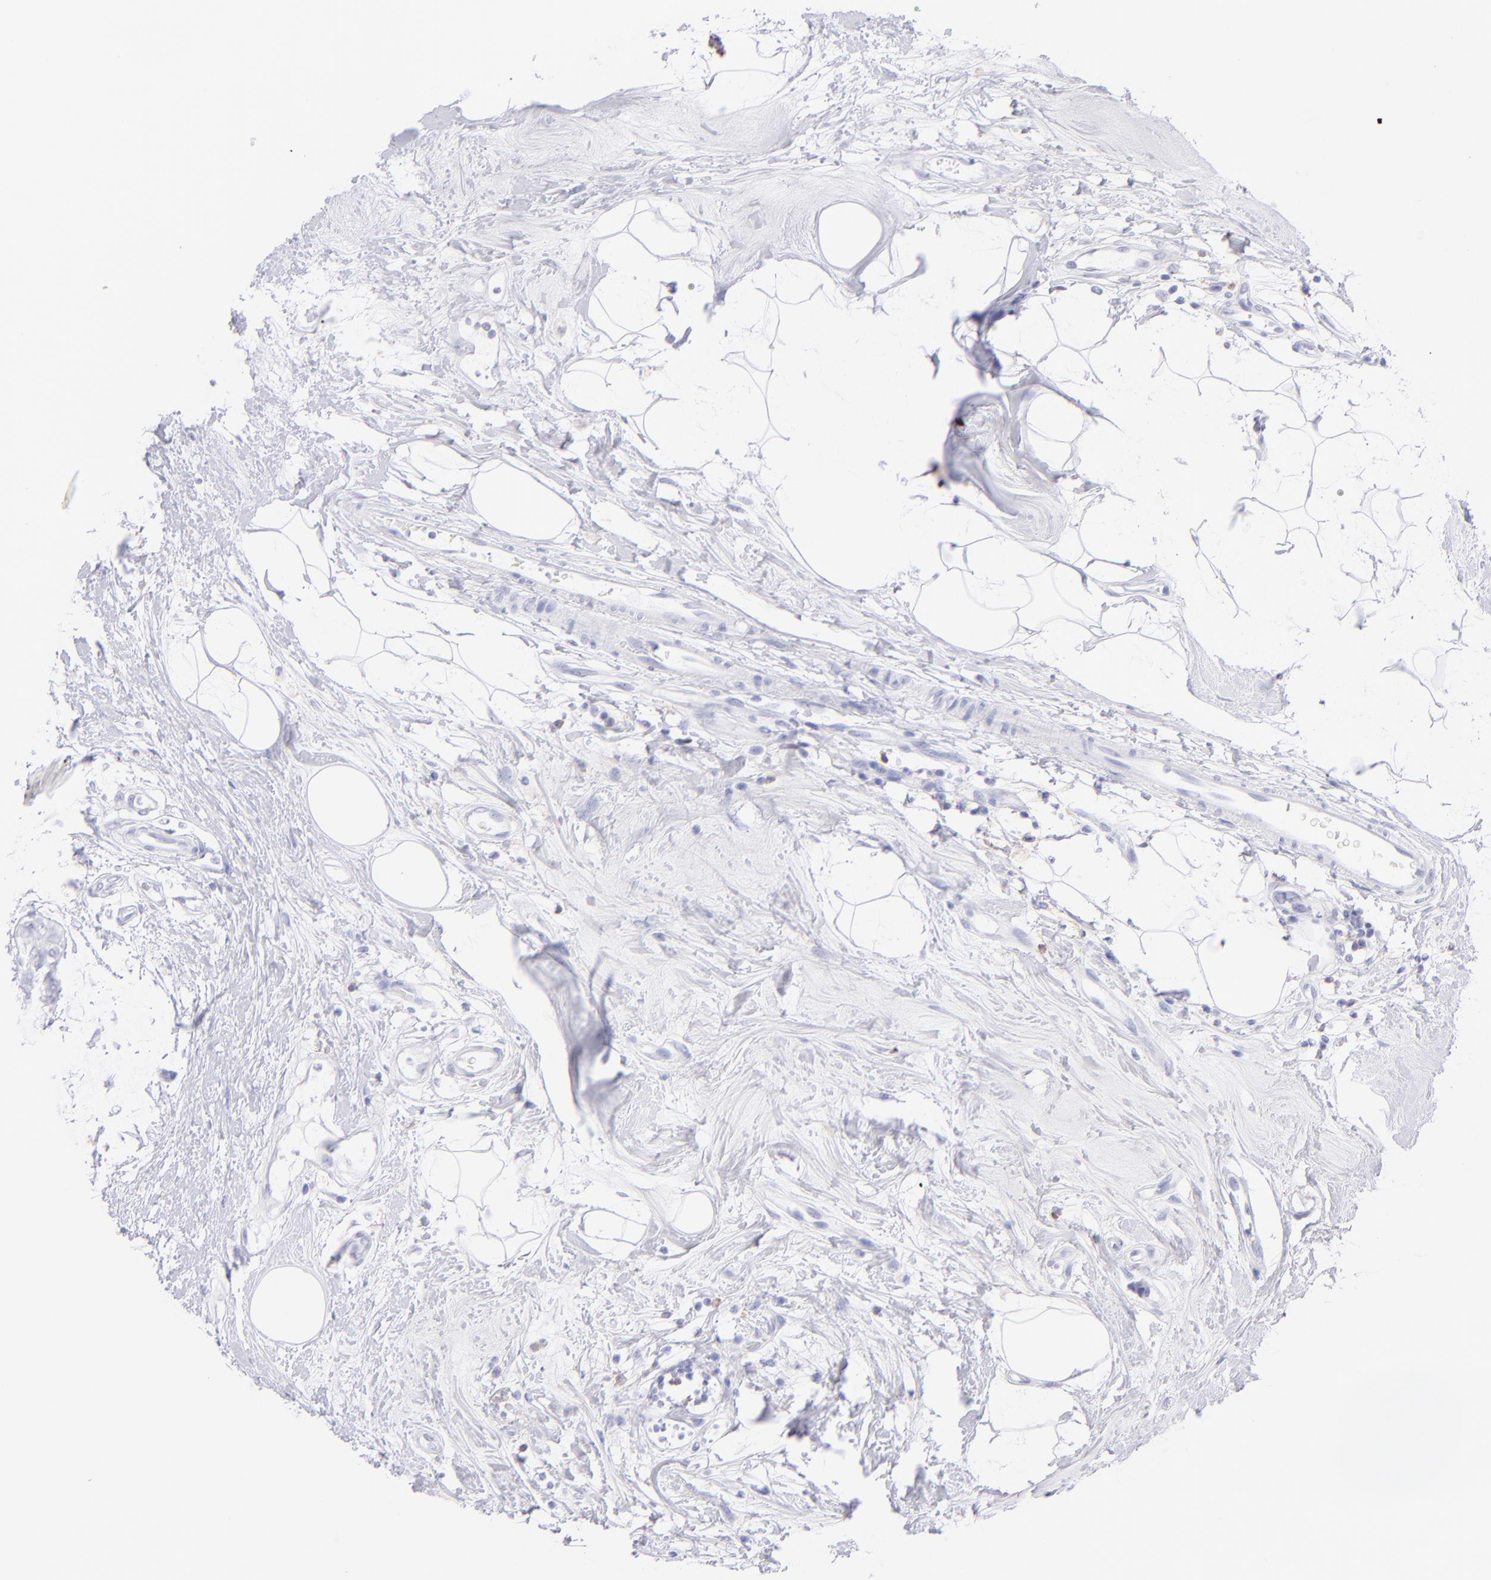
{"staining": {"intensity": "negative", "quantity": "none", "location": "none"}, "tissue": "breast cancer", "cell_type": "Tumor cells", "image_type": "cancer", "snomed": [{"axis": "morphology", "description": "Duct carcinoma"}, {"axis": "topography", "description": "Breast"}], "caption": "A histopathology image of breast cancer stained for a protein exhibits no brown staining in tumor cells.", "gene": "CD72", "patient": {"sex": "female", "age": 40}}